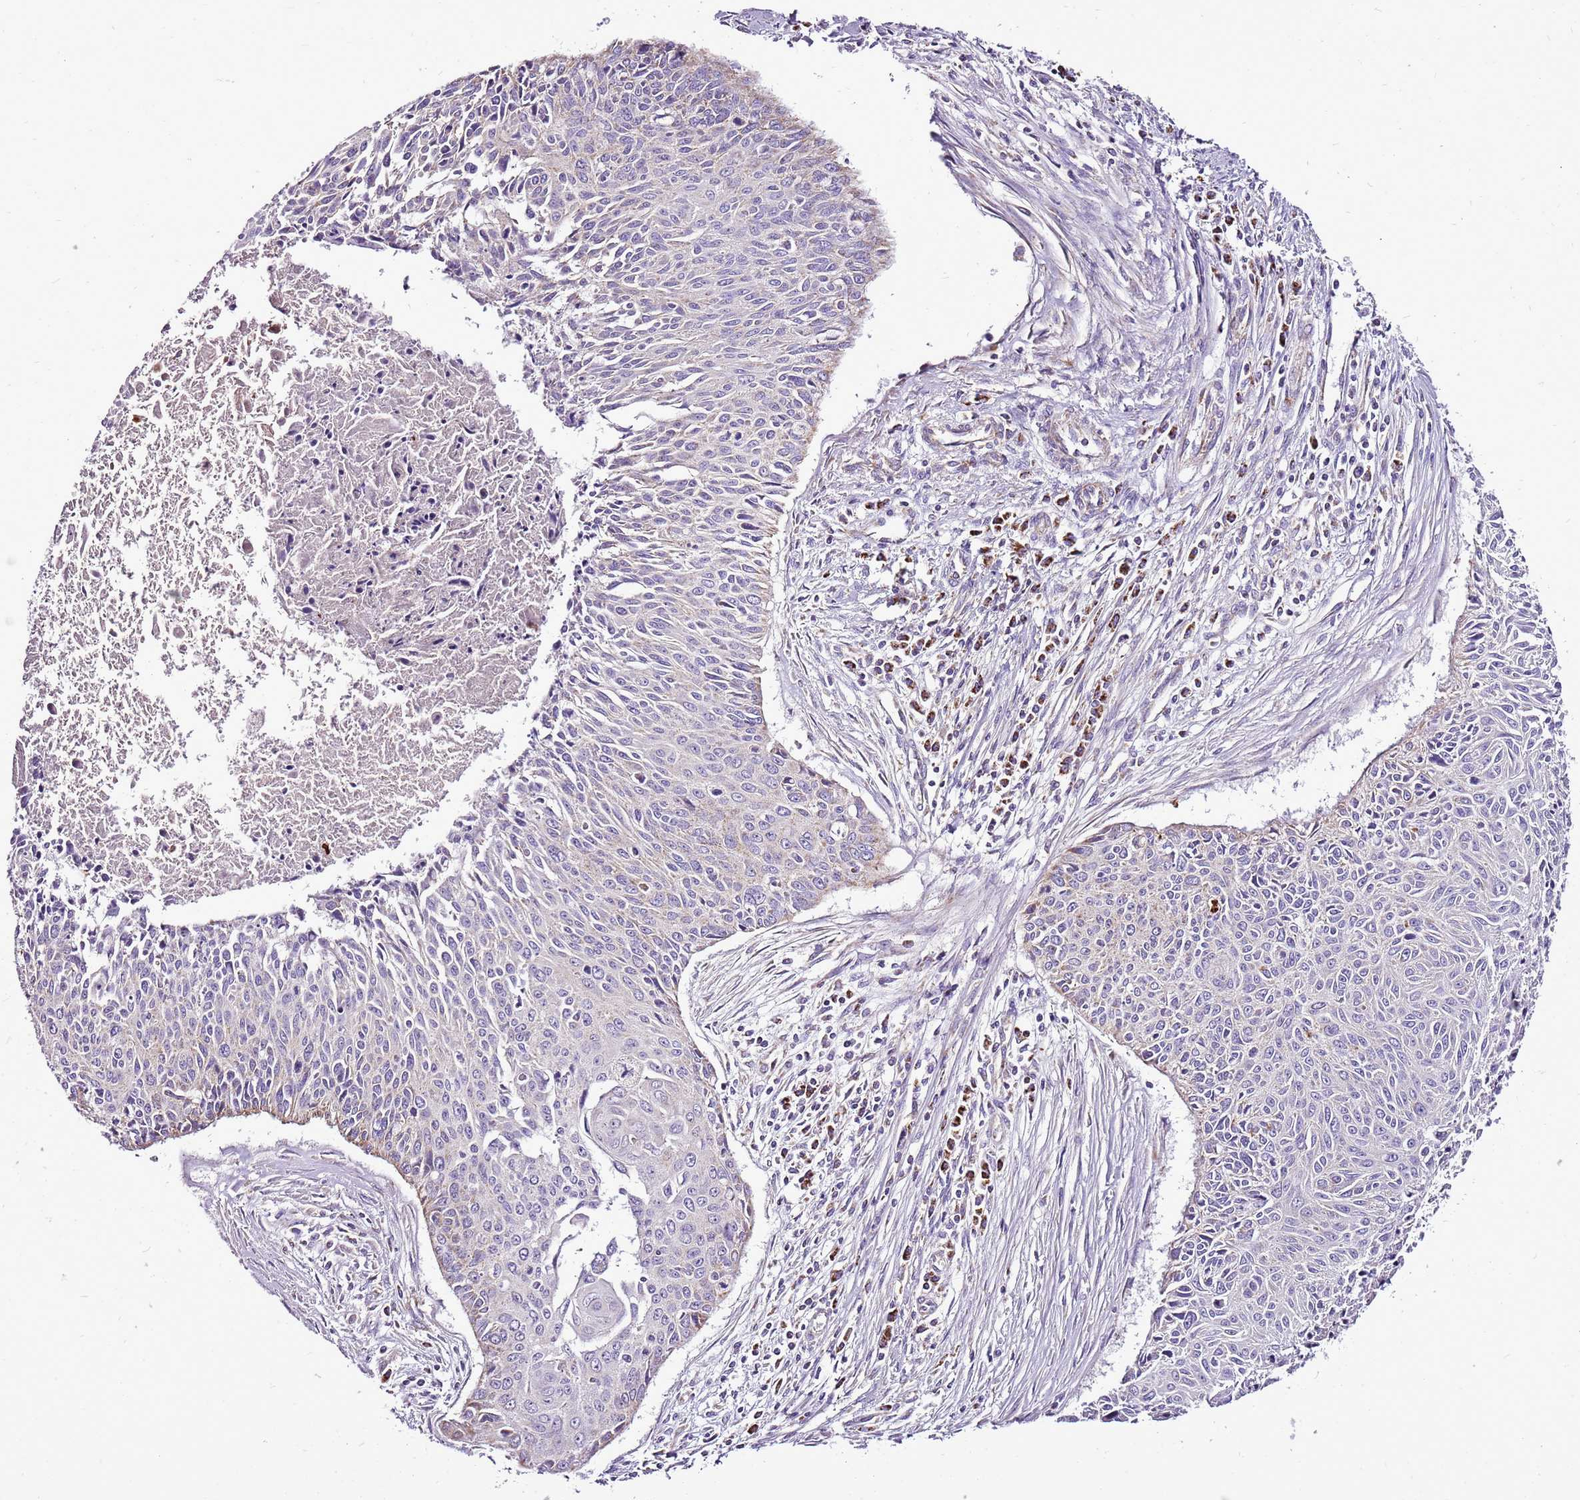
{"staining": {"intensity": "moderate", "quantity": "<25%", "location": "cytoplasmic/membranous"}, "tissue": "cervical cancer", "cell_type": "Tumor cells", "image_type": "cancer", "snomed": [{"axis": "morphology", "description": "Squamous cell carcinoma, NOS"}, {"axis": "topography", "description": "Cervix"}], "caption": "The histopathology image displays staining of cervical cancer, revealing moderate cytoplasmic/membranous protein expression (brown color) within tumor cells.", "gene": "GCDH", "patient": {"sex": "female", "age": 55}}